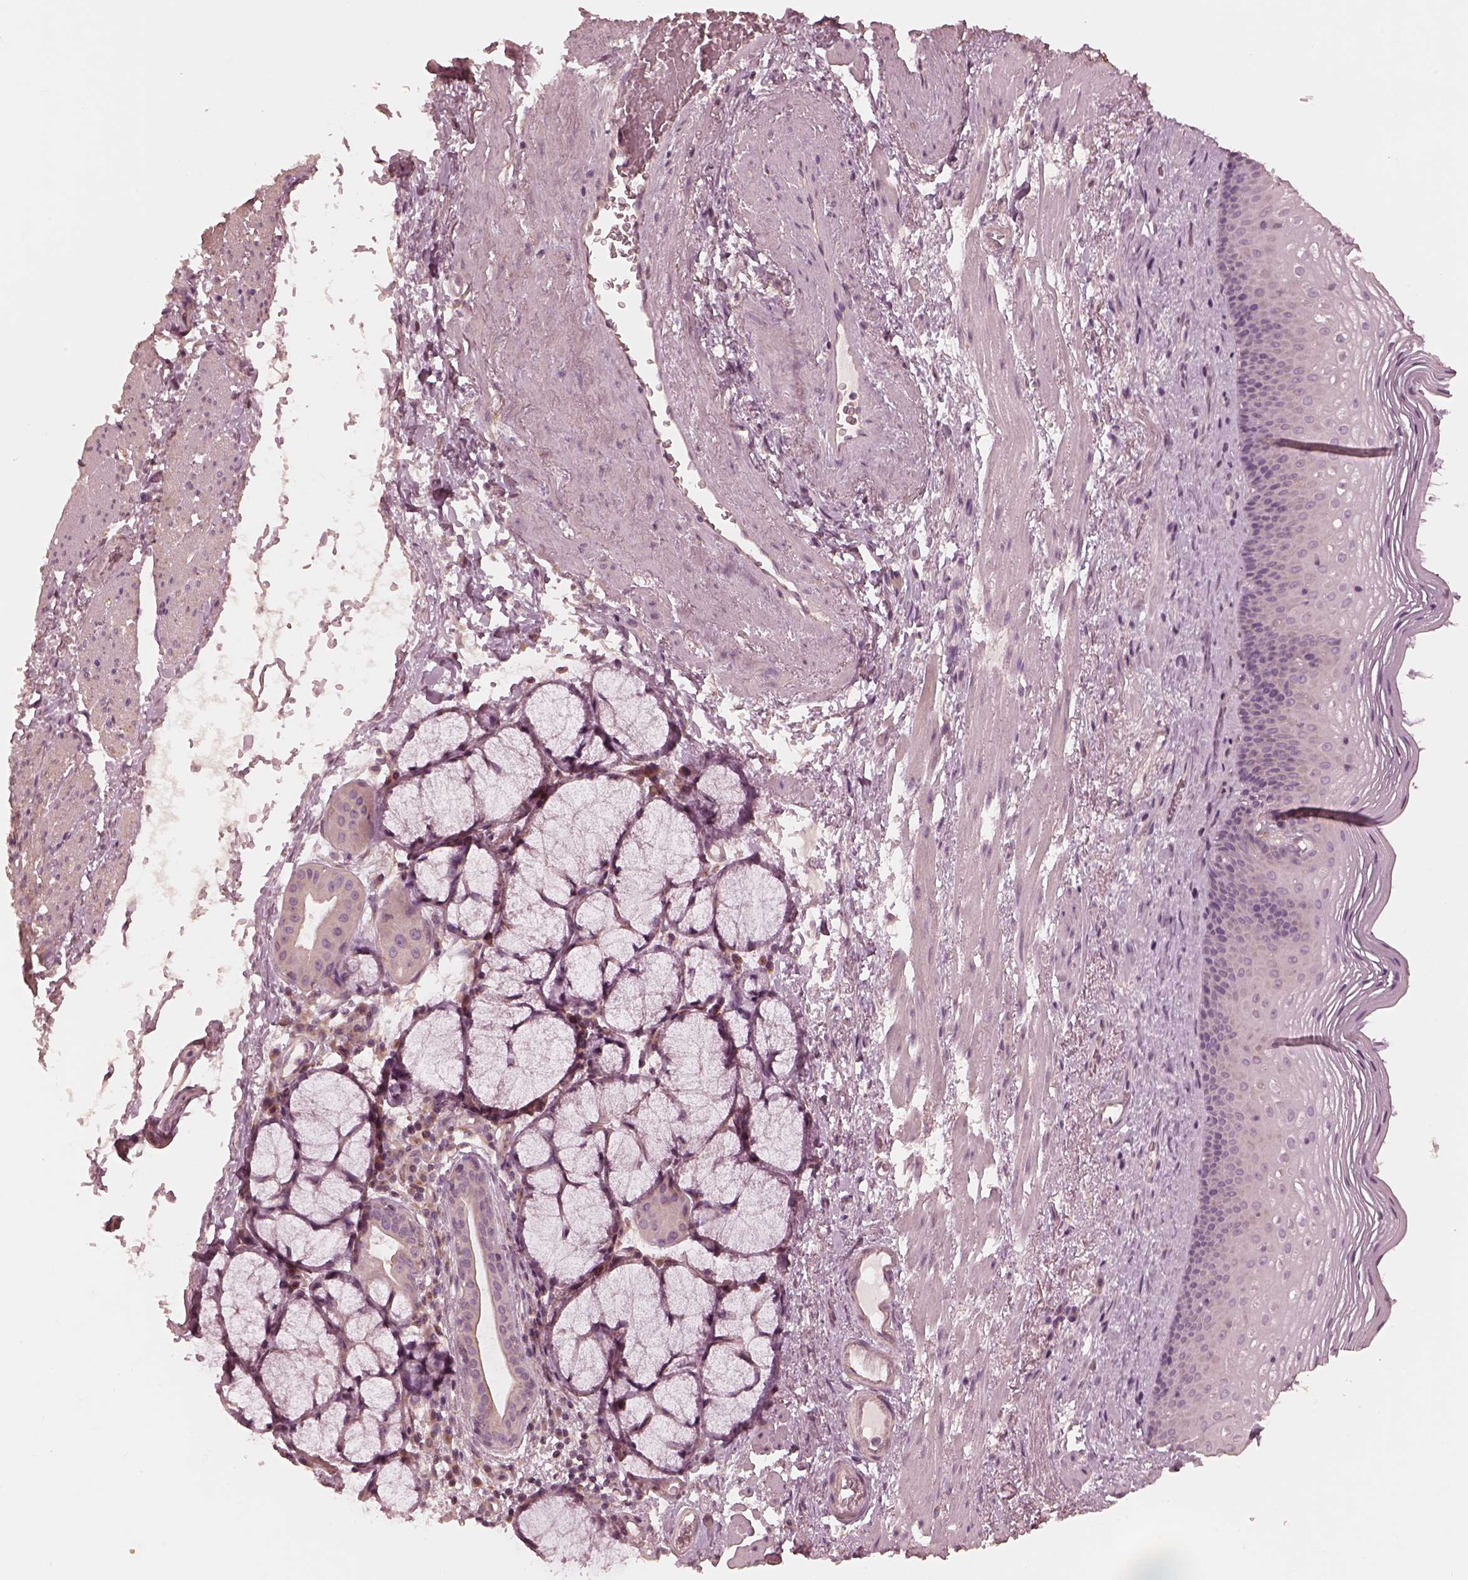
{"staining": {"intensity": "negative", "quantity": "none", "location": "none"}, "tissue": "esophagus", "cell_type": "Squamous epithelial cells", "image_type": "normal", "snomed": [{"axis": "morphology", "description": "Normal tissue, NOS"}, {"axis": "topography", "description": "Esophagus"}], "caption": "Esophagus stained for a protein using immunohistochemistry displays no staining squamous epithelial cells.", "gene": "PRKACG", "patient": {"sex": "male", "age": 76}}